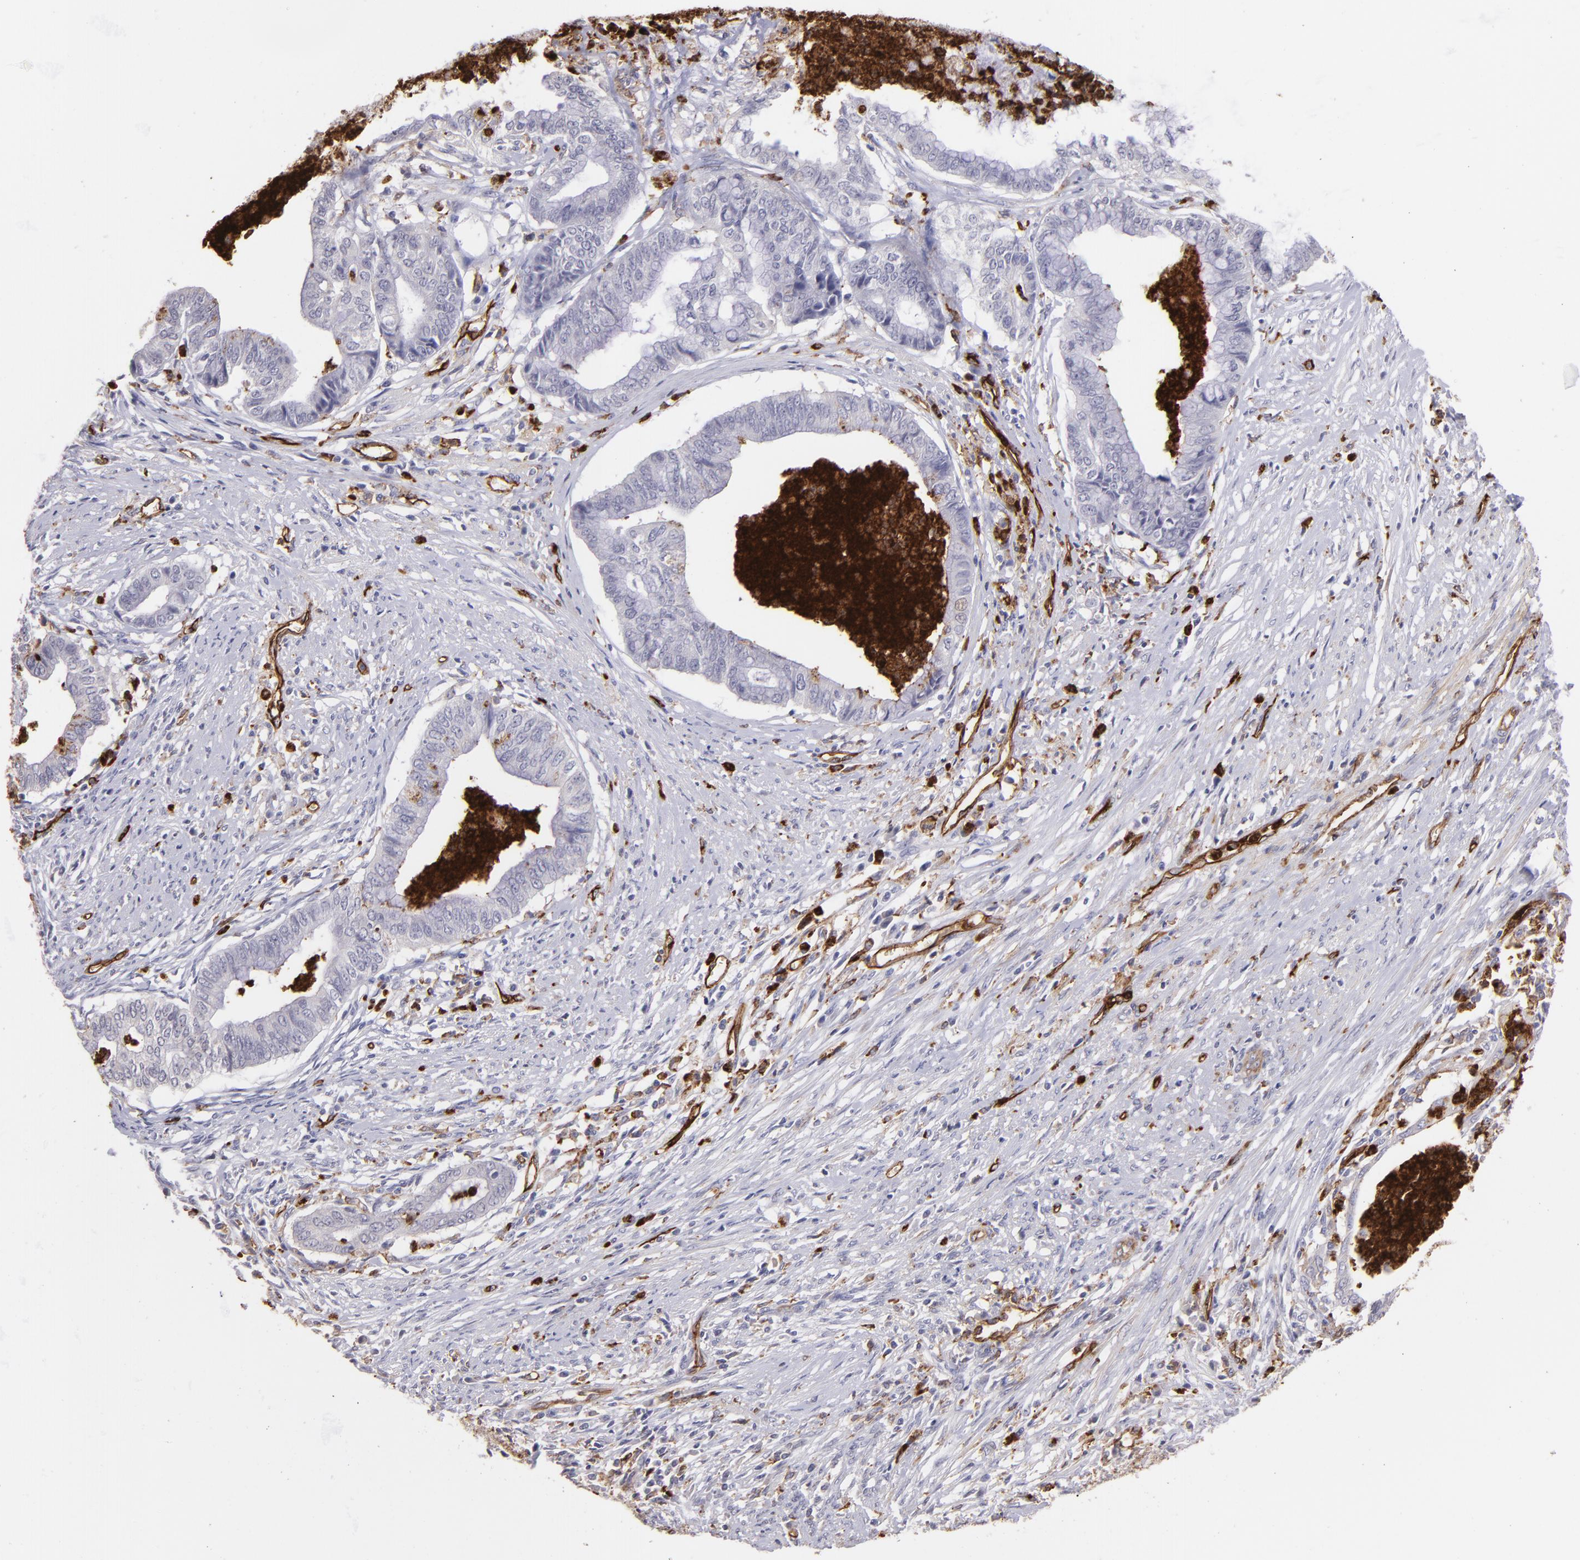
{"staining": {"intensity": "negative", "quantity": "none", "location": "none"}, "tissue": "endometrial cancer", "cell_type": "Tumor cells", "image_type": "cancer", "snomed": [{"axis": "morphology", "description": "Necrosis, NOS"}, {"axis": "morphology", "description": "Adenocarcinoma, NOS"}, {"axis": "topography", "description": "Endometrium"}], "caption": "Immunohistochemistry of endometrial cancer (adenocarcinoma) shows no staining in tumor cells.", "gene": "DYSF", "patient": {"sex": "female", "age": 79}}